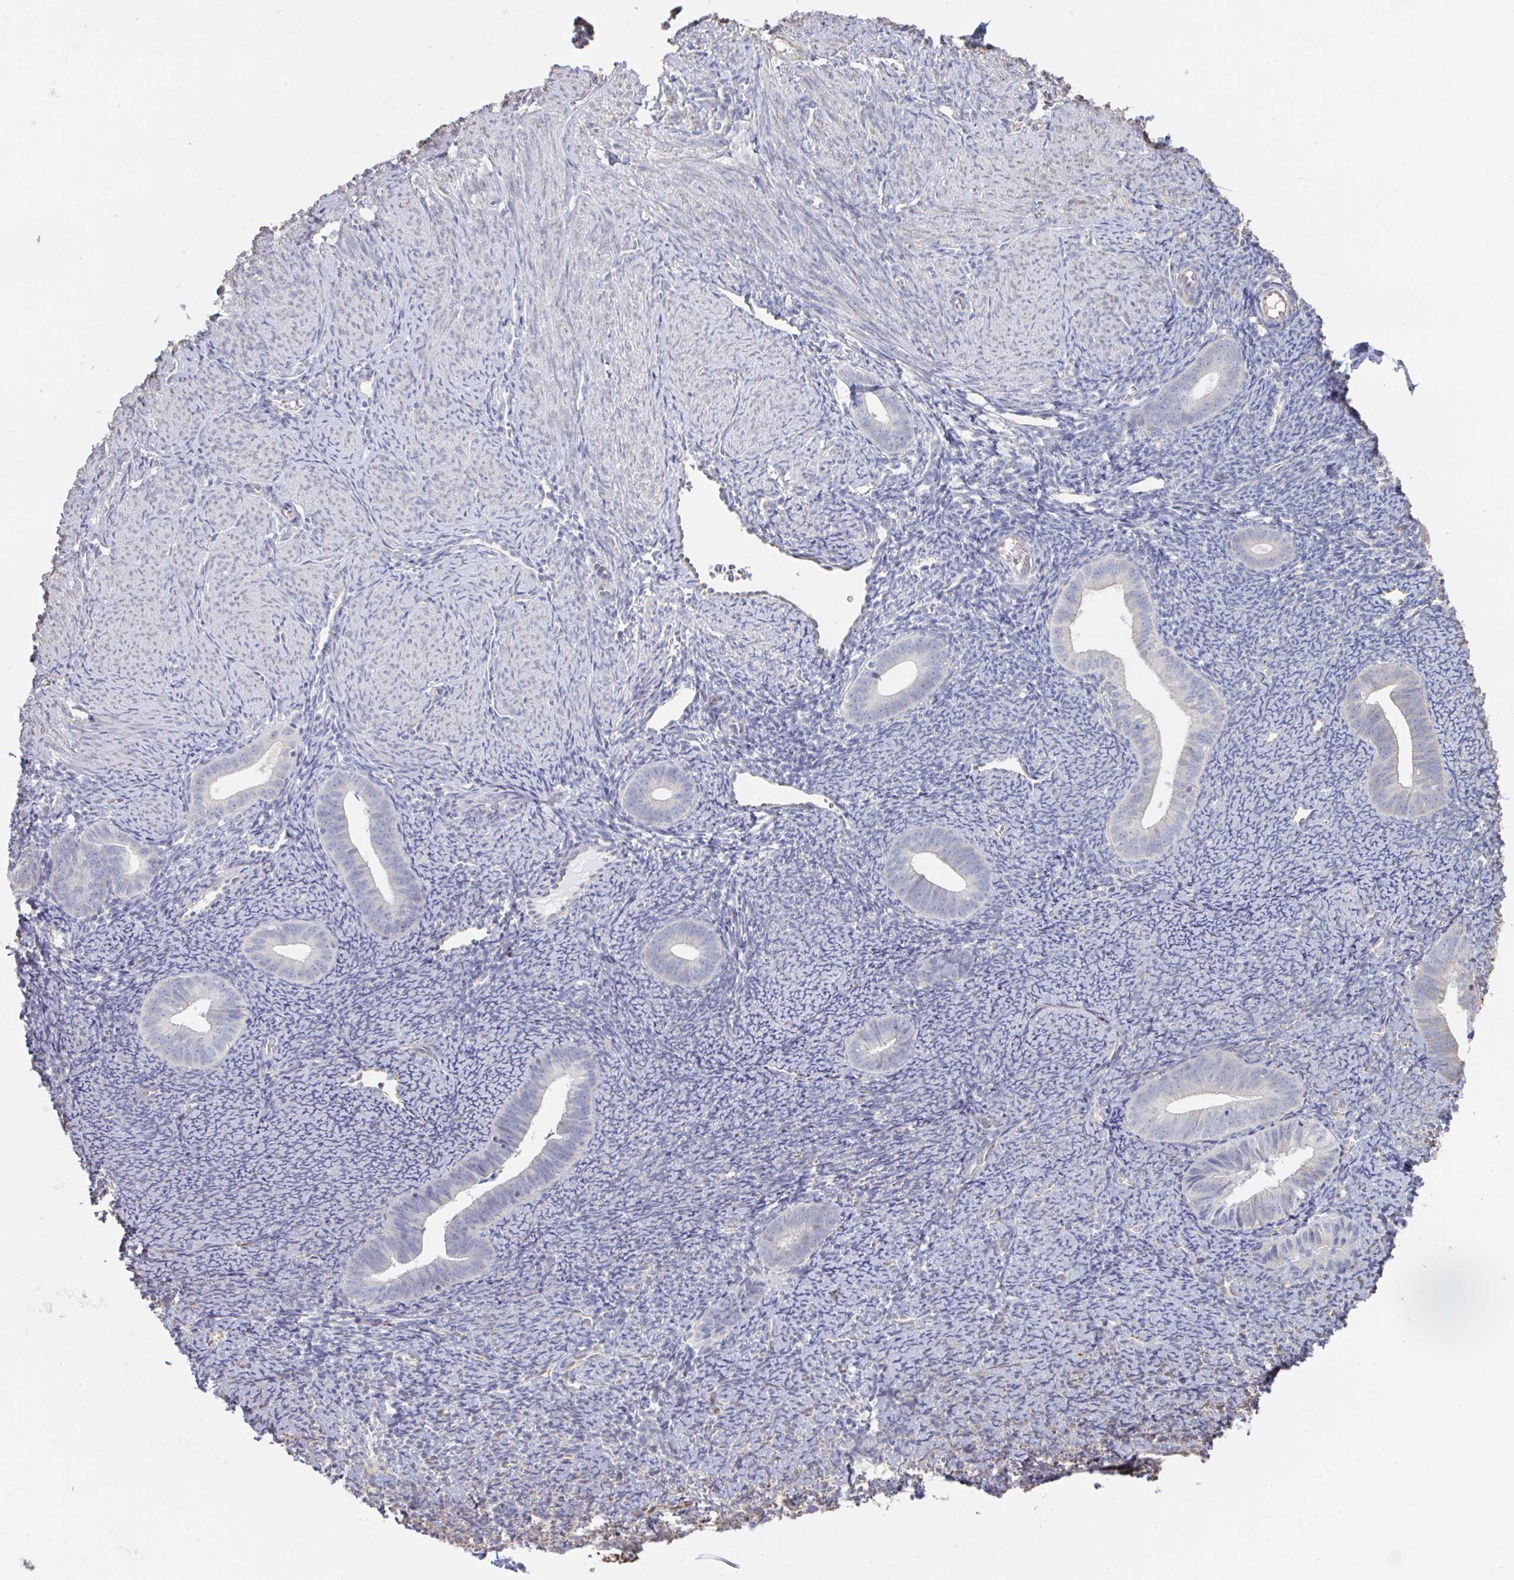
{"staining": {"intensity": "negative", "quantity": "none", "location": "none"}, "tissue": "endometrium", "cell_type": "Cells in endometrial stroma", "image_type": "normal", "snomed": [{"axis": "morphology", "description": "Normal tissue, NOS"}, {"axis": "topography", "description": "Endometrium"}], "caption": "Immunohistochemistry (IHC) micrograph of normal human endometrium stained for a protein (brown), which exhibits no positivity in cells in endometrial stroma. (IHC, brightfield microscopy, high magnification).", "gene": "RAB5IF", "patient": {"sex": "female", "age": 39}}